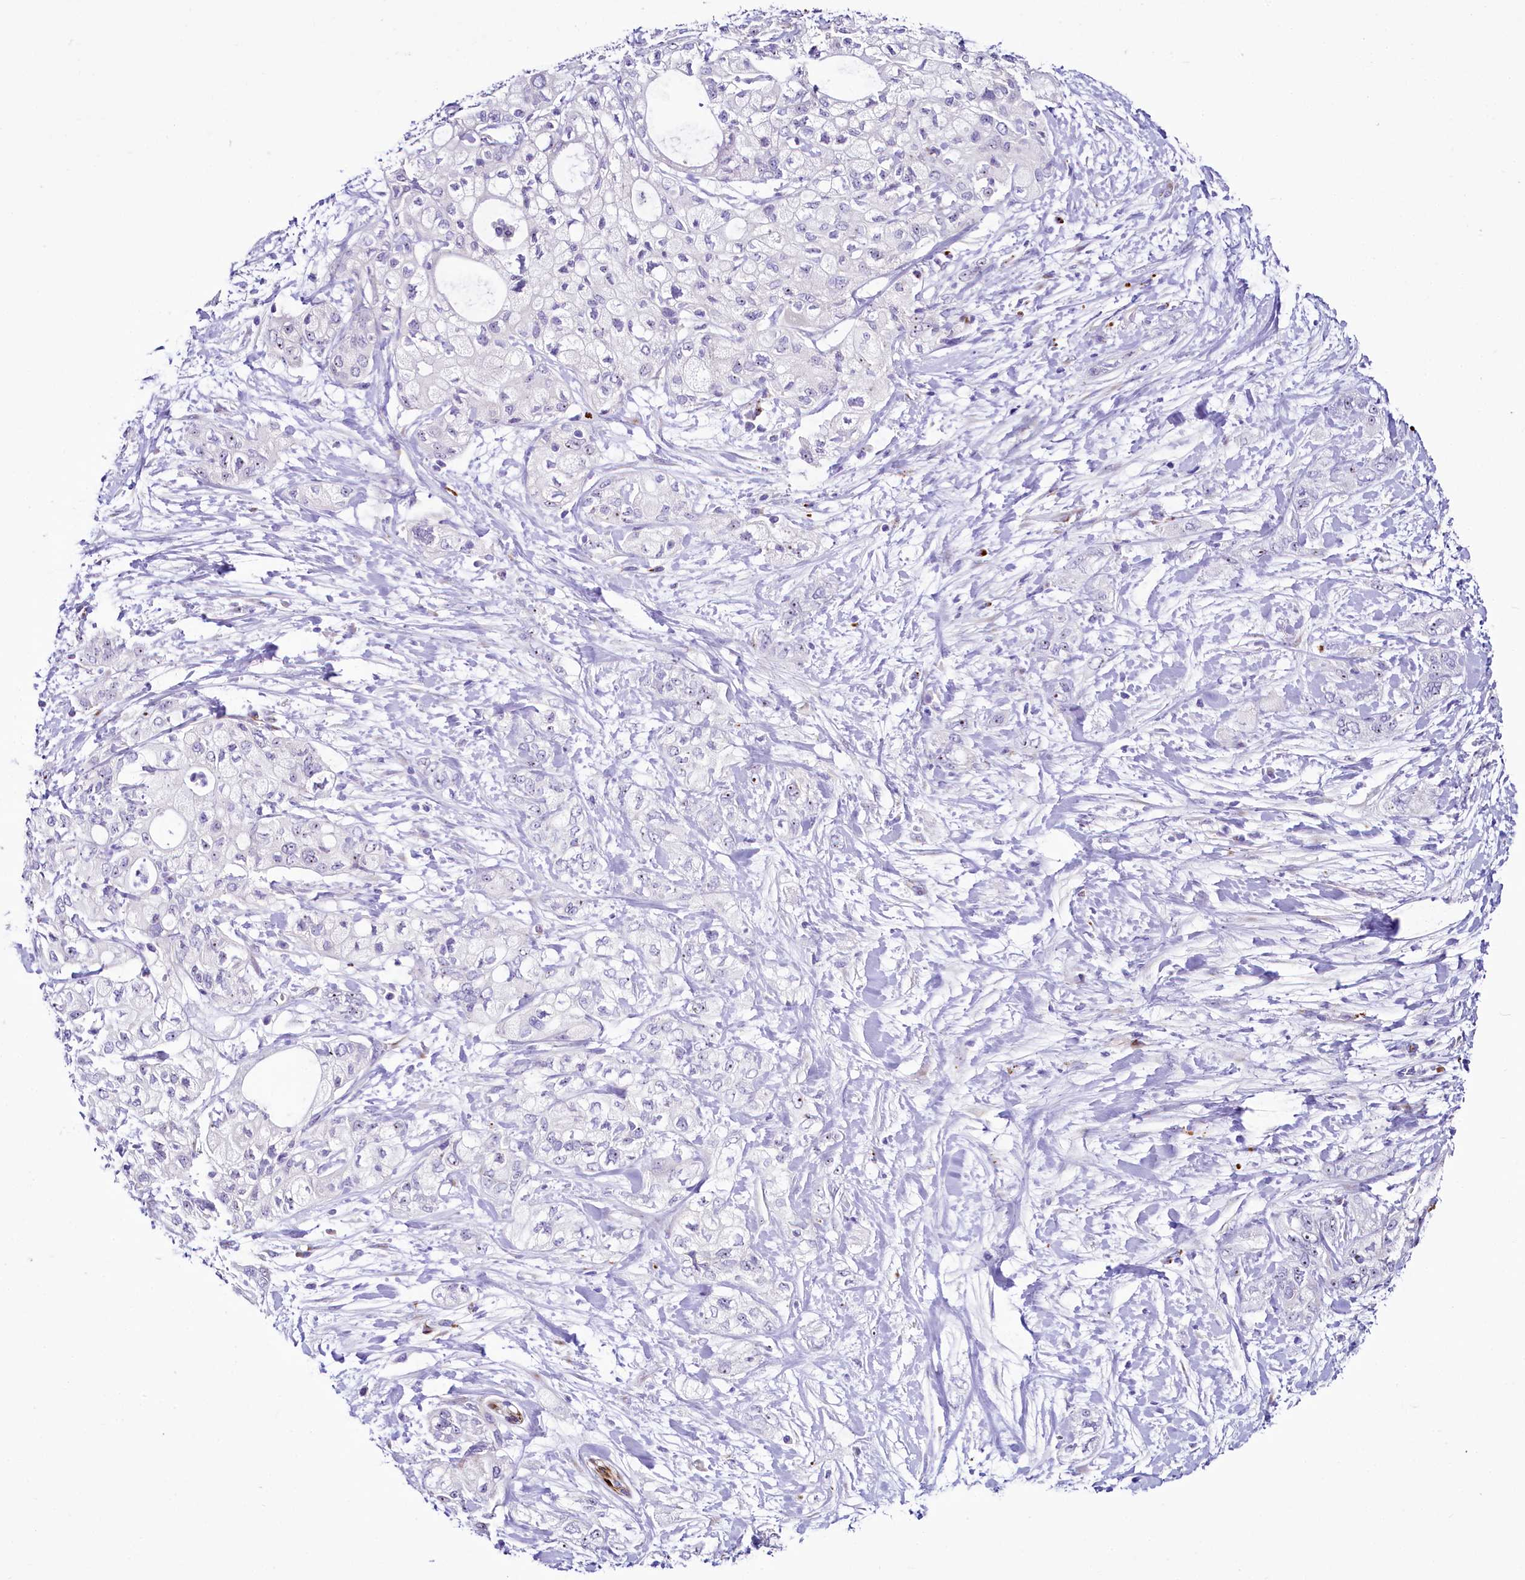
{"staining": {"intensity": "negative", "quantity": "none", "location": "none"}, "tissue": "pancreatic cancer", "cell_type": "Tumor cells", "image_type": "cancer", "snomed": [{"axis": "morphology", "description": "Adenocarcinoma, NOS"}, {"axis": "topography", "description": "Pancreas"}], "caption": "Photomicrograph shows no protein staining in tumor cells of pancreatic cancer tissue.", "gene": "SH3TC2", "patient": {"sex": "male", "age": 70}}